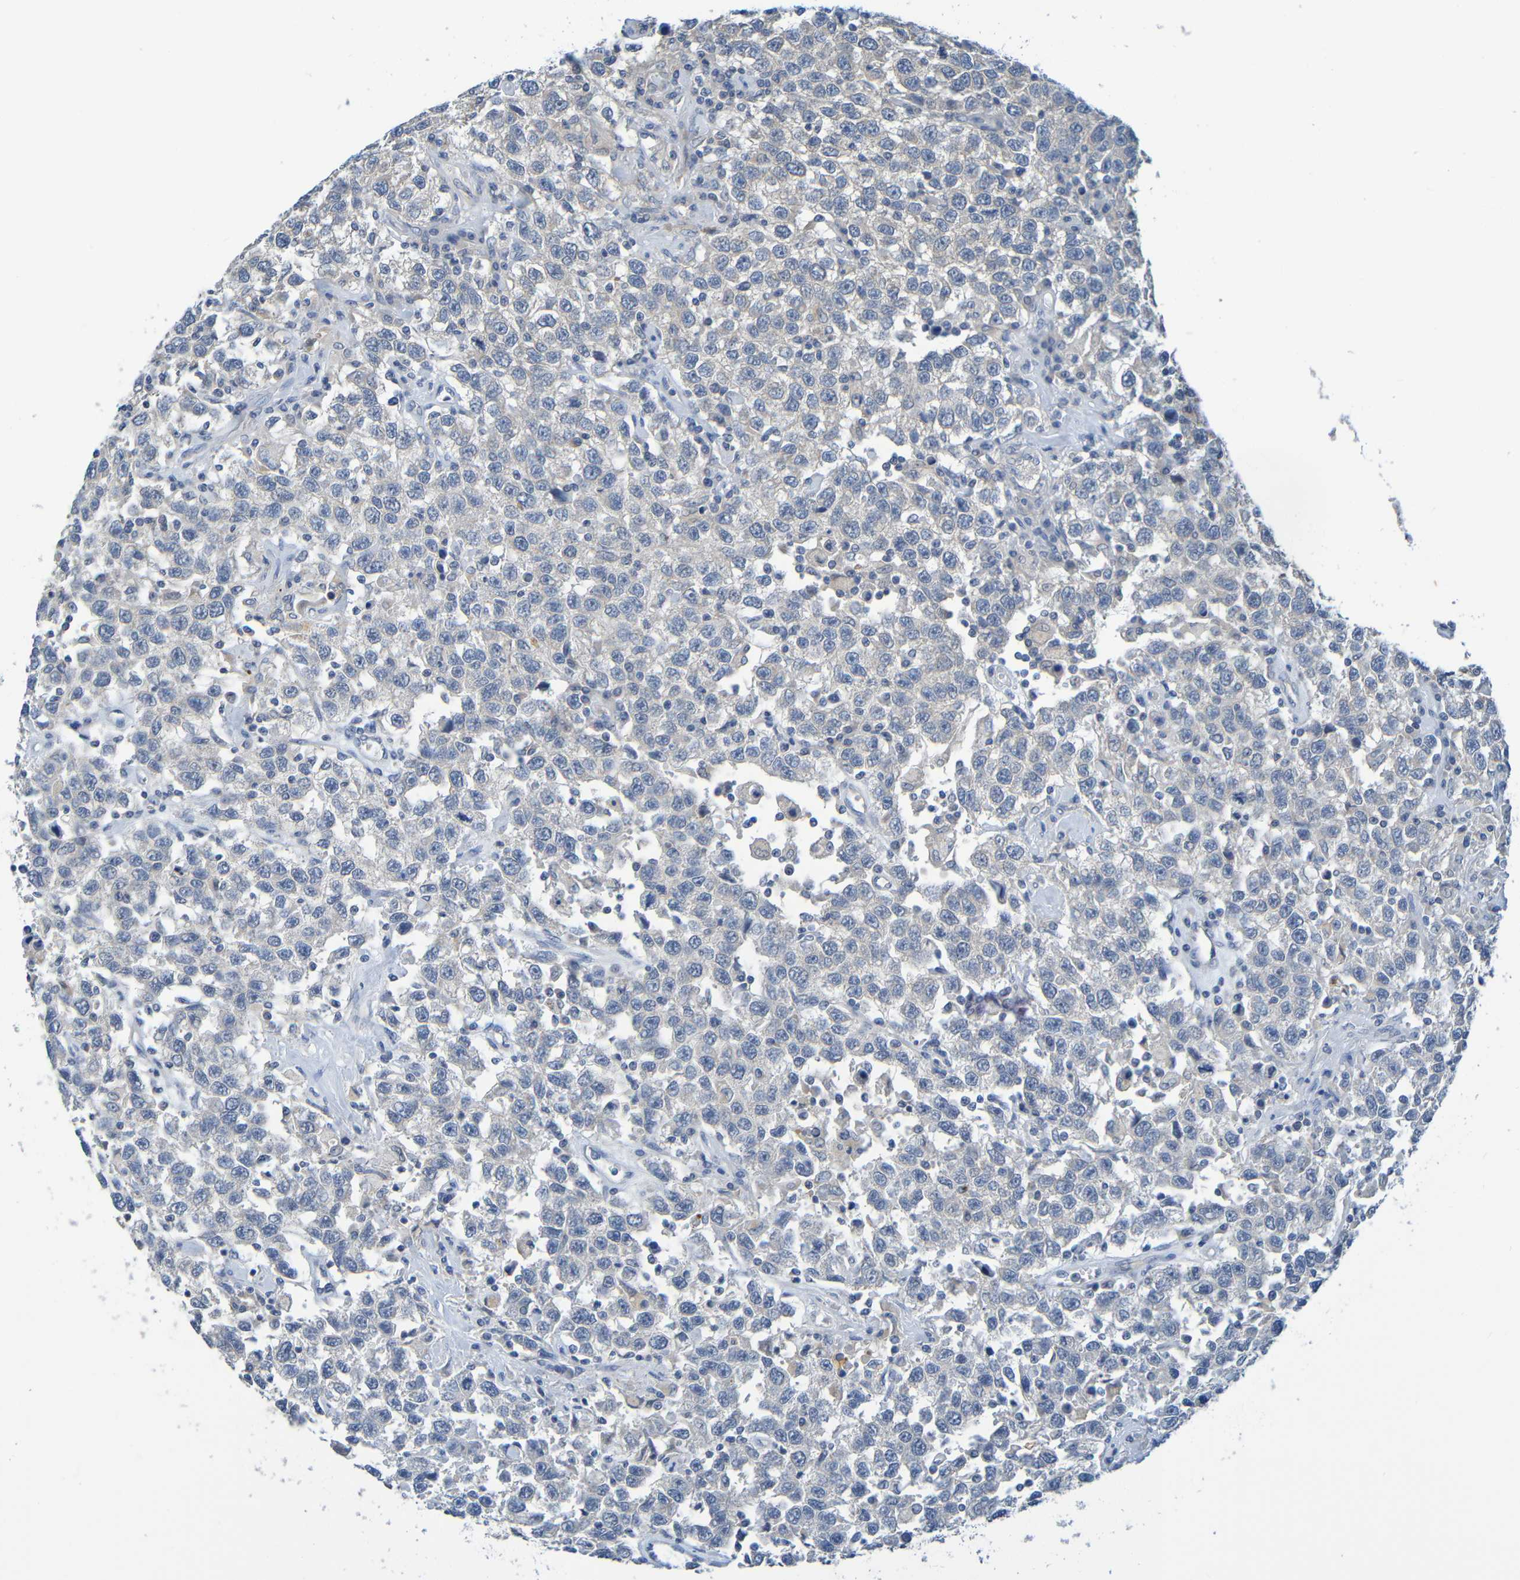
{"staining": {"intensity": "negative", "quantity": "none", "location": "none"}, "tissue": "testis cancer", "cell_type": "Tumor cells", "image_type": "cancer", "snomed": [{"axis": "morphology", "description": "Seminoma, NOS"}, {"axis": "topography", "description": "Testis"}], "caption": "An IHC micrograph of testis cancer (seminoma) is shown. There is no staining in tumor cells of testis cancer (seminoma).", "gene": "CYP4F2", "patient": {"sex": "male", "age": 41}}